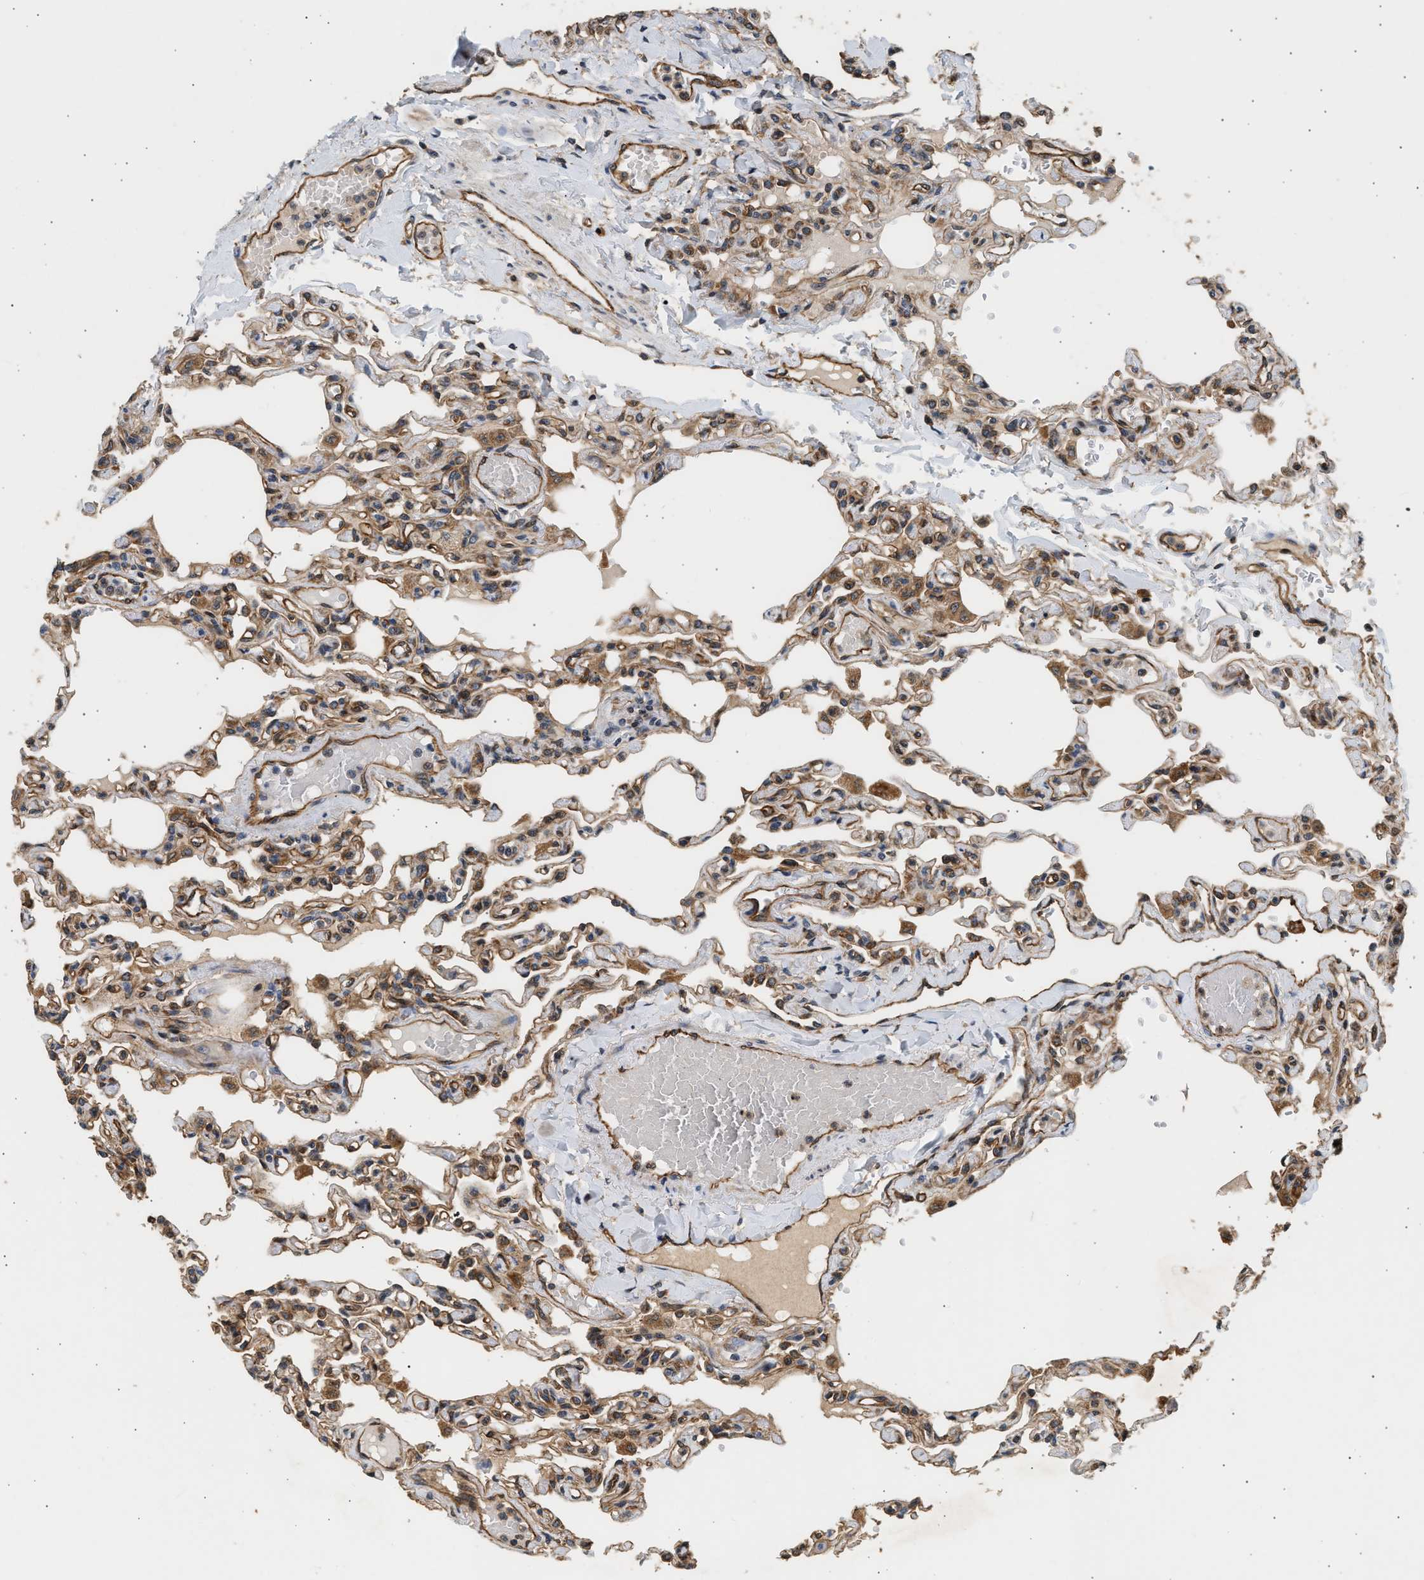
{"staining": {"intensity": "moderate", "quantity": "25%-75%", "location": "cytoplasmic/membranous"}, "tissue": "lung", "cell_type": "Alveolar cells", "image_type": "normal", "snomed": [{"axis": "morphology", "description": "Normal tissue, NOS"}, {"axis": "topography", "description": "Lung"}], "caption": "Protein analysis of normal lung reveals moderate cytoplasmic/membranous expression in about 25%-75% of alveolar cells.", "gene": "DUSP14", "patient": {"sex": "male", "age": 21}}